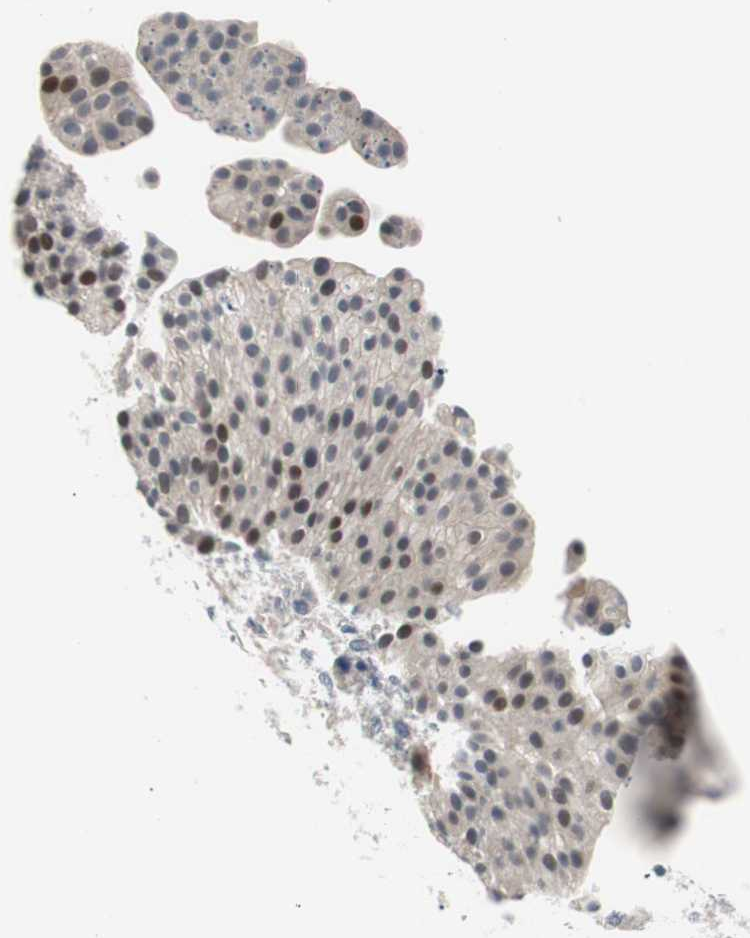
{"staining": {"intensity": "strong", "quantity": "<25%", "location": "nuclear"}, "tissue": "urothelial cancer", "cell_type": "Tumor cells", "image_type": "cancer", "snomed": [{"axis": "morphology", "description": "Urothelial carcinoma, Low grade"}, {"axis": "topography", "description": "Smooth muscle"}, {"axis": "topography", "description": "Urinary bladder"}], "caption": "Immunohistochemical staining of urothelial cancer exhibits medium levels of strong nuclear positivity in approximately <25% of tumor cells. The staining is performed using DAB brown chromogen to label protein expression. The nuclei are counter-stained blue using hematoxylin.", "gene": "MAP2K4", "patient": {"sex": "male", "age": 60}}